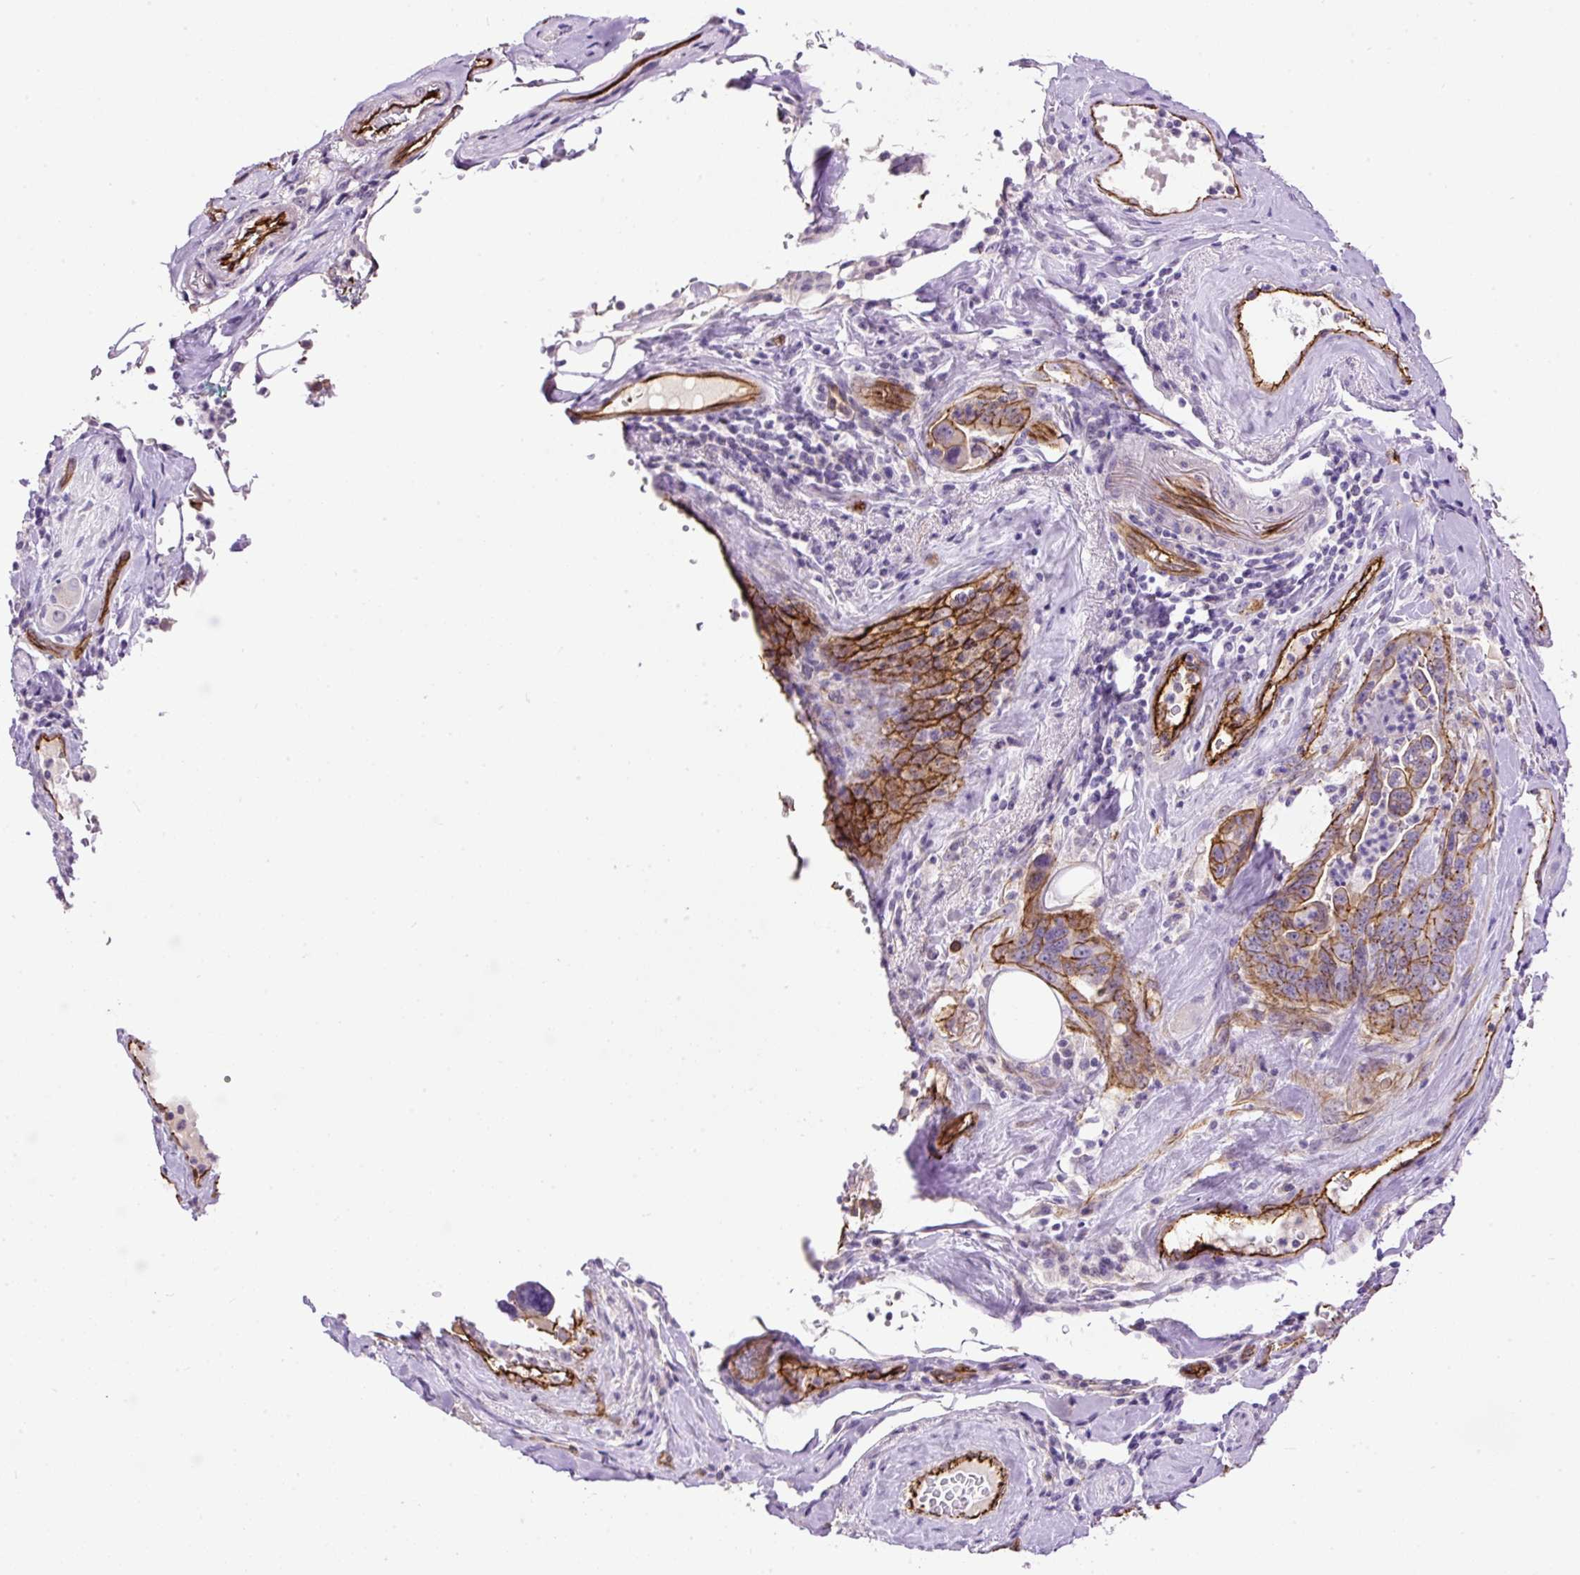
{"staining": {"intensity": "moderate", "quantity": ">75%", "location": "cytoplasmic/membranous"}, "tissue": "pancreatic cancer", "cell_type": "Tumor cells", "image_type": "cancer", "snomed": [{"axis": "morphology", "description": "Adenocarcinoma, NOS"}, {"axis": "topography", "description": "Pancreas"}], "caption": "High-magnification brightfield microscopy of pancreatic cancer (adenocarcinoma) stained with DAB (3,3'-diaminobenzidine) (brown) and counterstained with hematoxylin (blue). tumor cells exhibit moderate cytoplasmic/membranous positivity is appreciated in about>75% of cells.", "gene": "MAGEB16", "patient": {"sex": "male", "age": 70}}